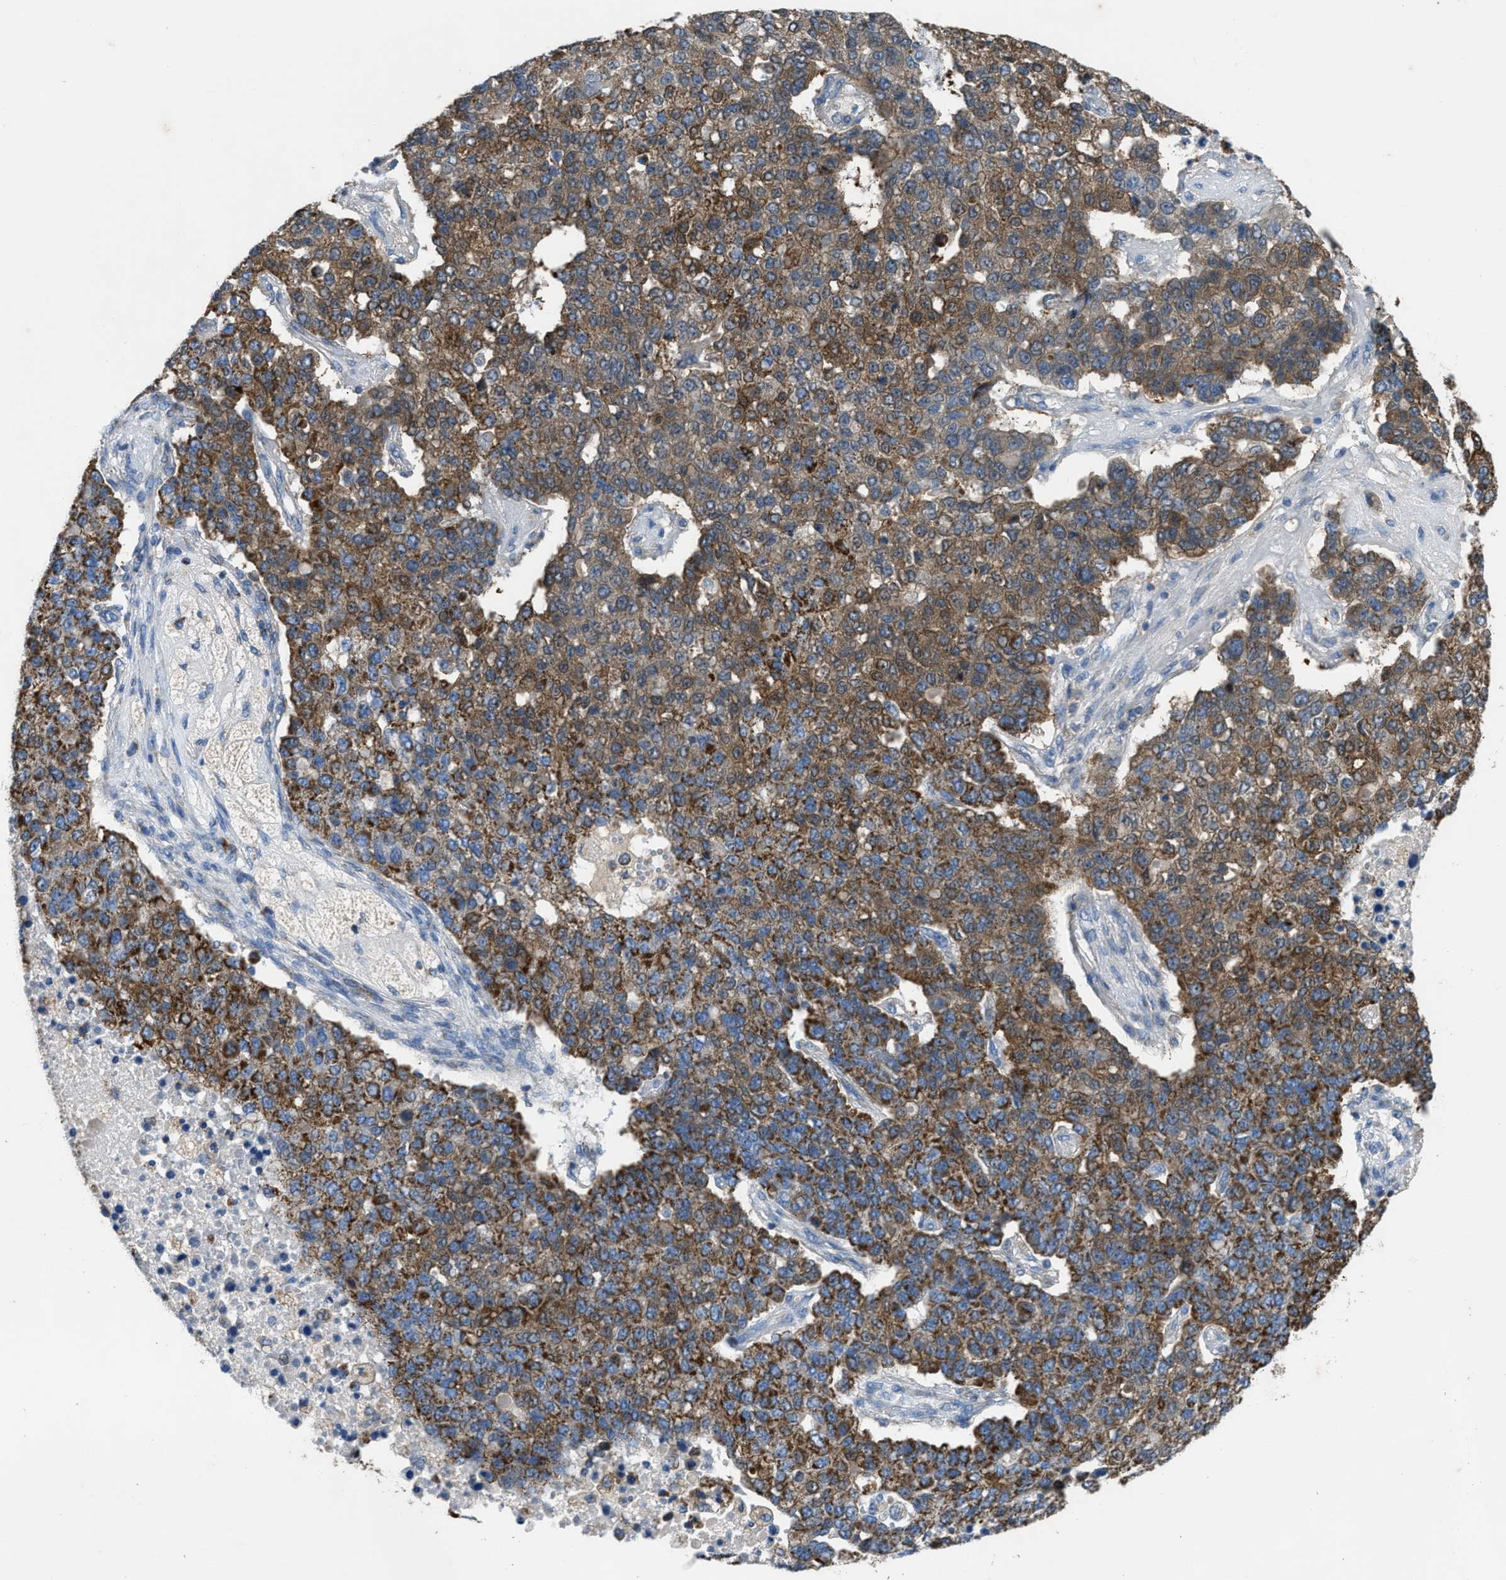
{"staining": {"intensity": "strong", "quantity": ">75%", "location": "cytoplasmic/membranous"}, "tissue": "pancreatic cancer", "cell_type": "Tumor cells", "image_type": "cancer", "snomed": [{"axis": "morphology", "description": "Adenocarcinoma, NOS"}, {"axis": "topography", "description": "Pancreas"}], "caption": "A photomicrograph of human pancreatic adenocarcinoma stained for a protein shows strong cytoplasmic/membranous brown staining in tumor cells.", "gene": "ETFB", "patient": {"sex": "female", "age": 61}}